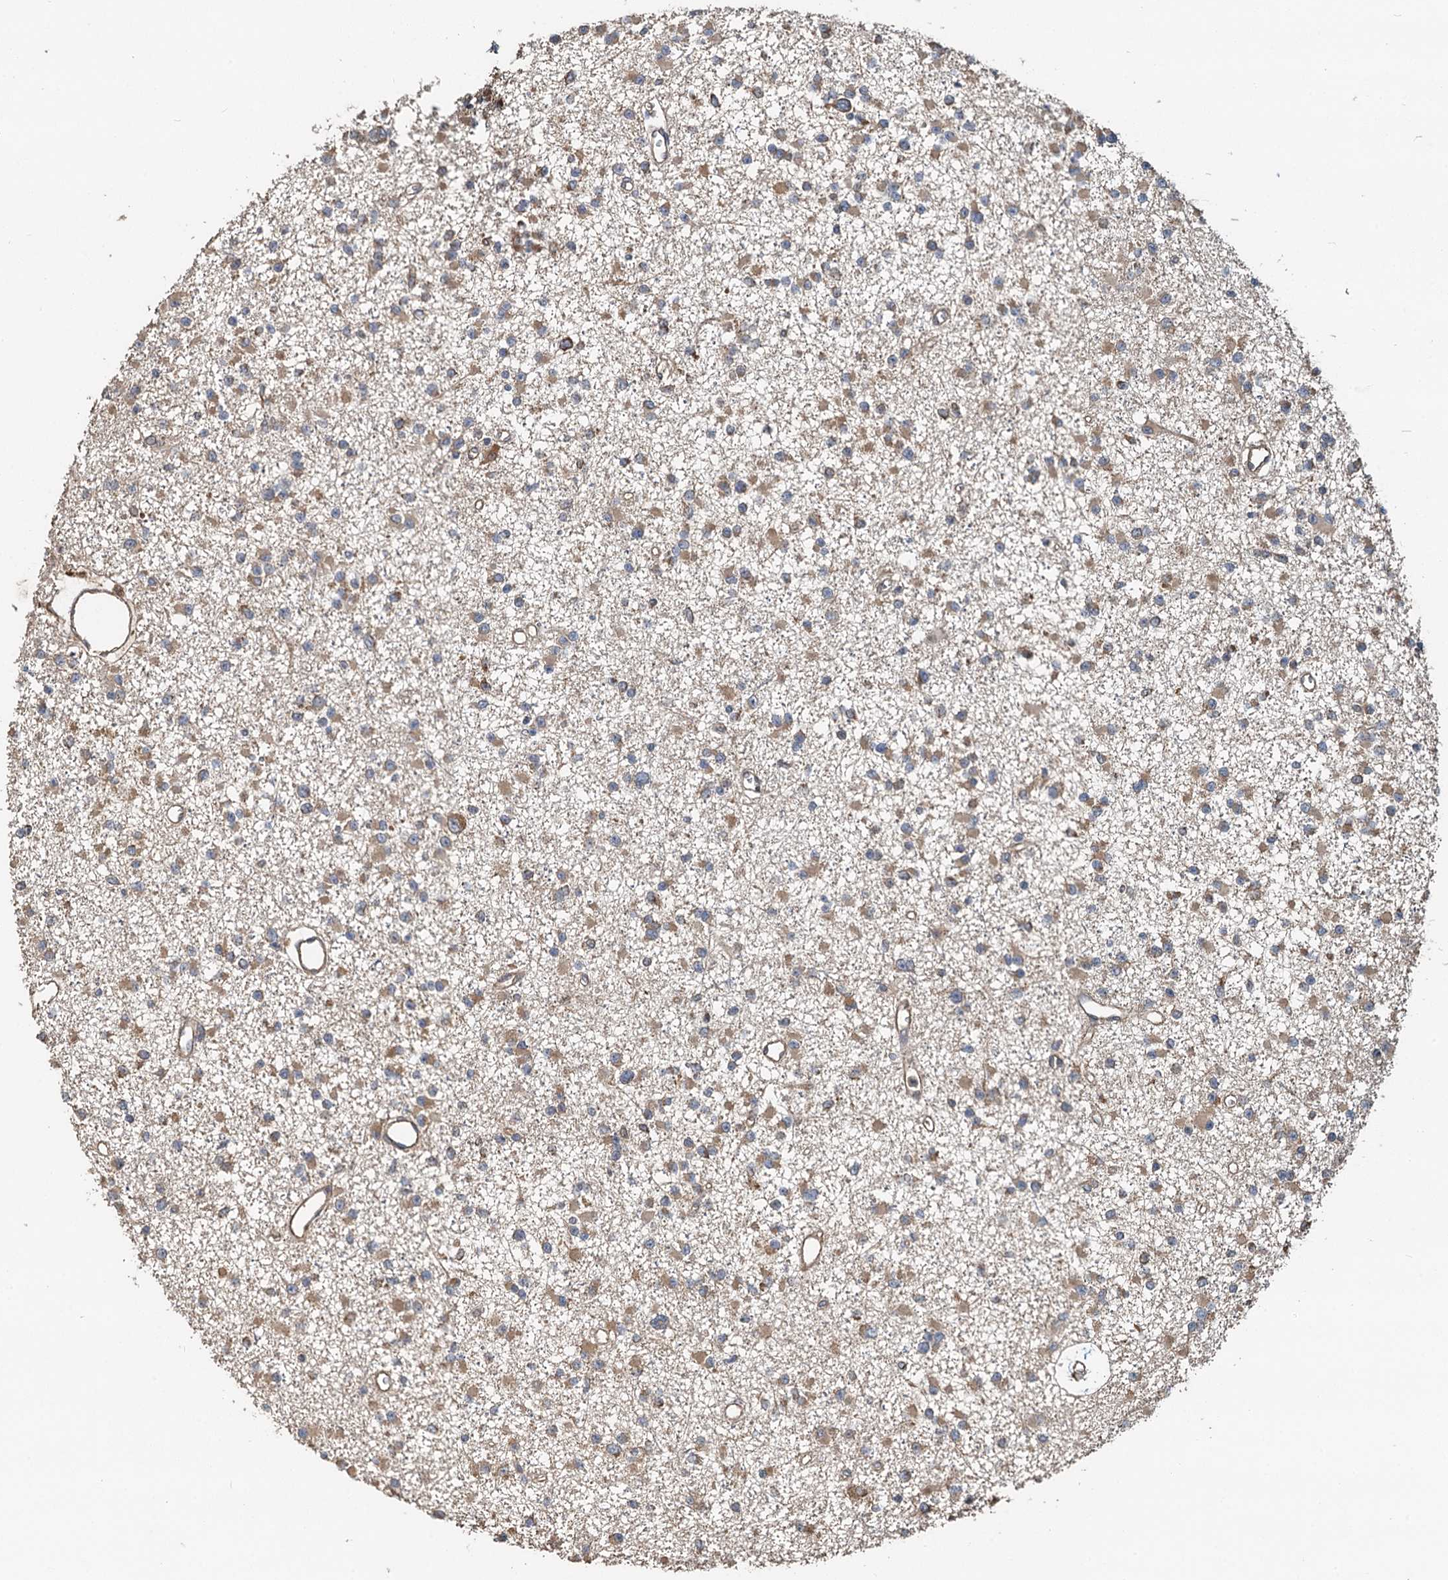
{"staining": {"intensity": "weak", "quantity": ">75%", "location": "cytoplasmic/membranous"}, "tissue": "glioma", "cell_type": "Tumor cells", "image_type": "cancer", "snomed": [{"axis": "morphology", "description": "Glioma, malignant, Low grade"}, {"axis": "topography", "description": "Brain"}], "caption": "A micrograph of low-grade glioma (malignant) stained for a protein displays weak cytoplasmic/membranous brown staining in tumor cells.", "gene": "HYI", "patient": {"sex": "female", "age": 22}}